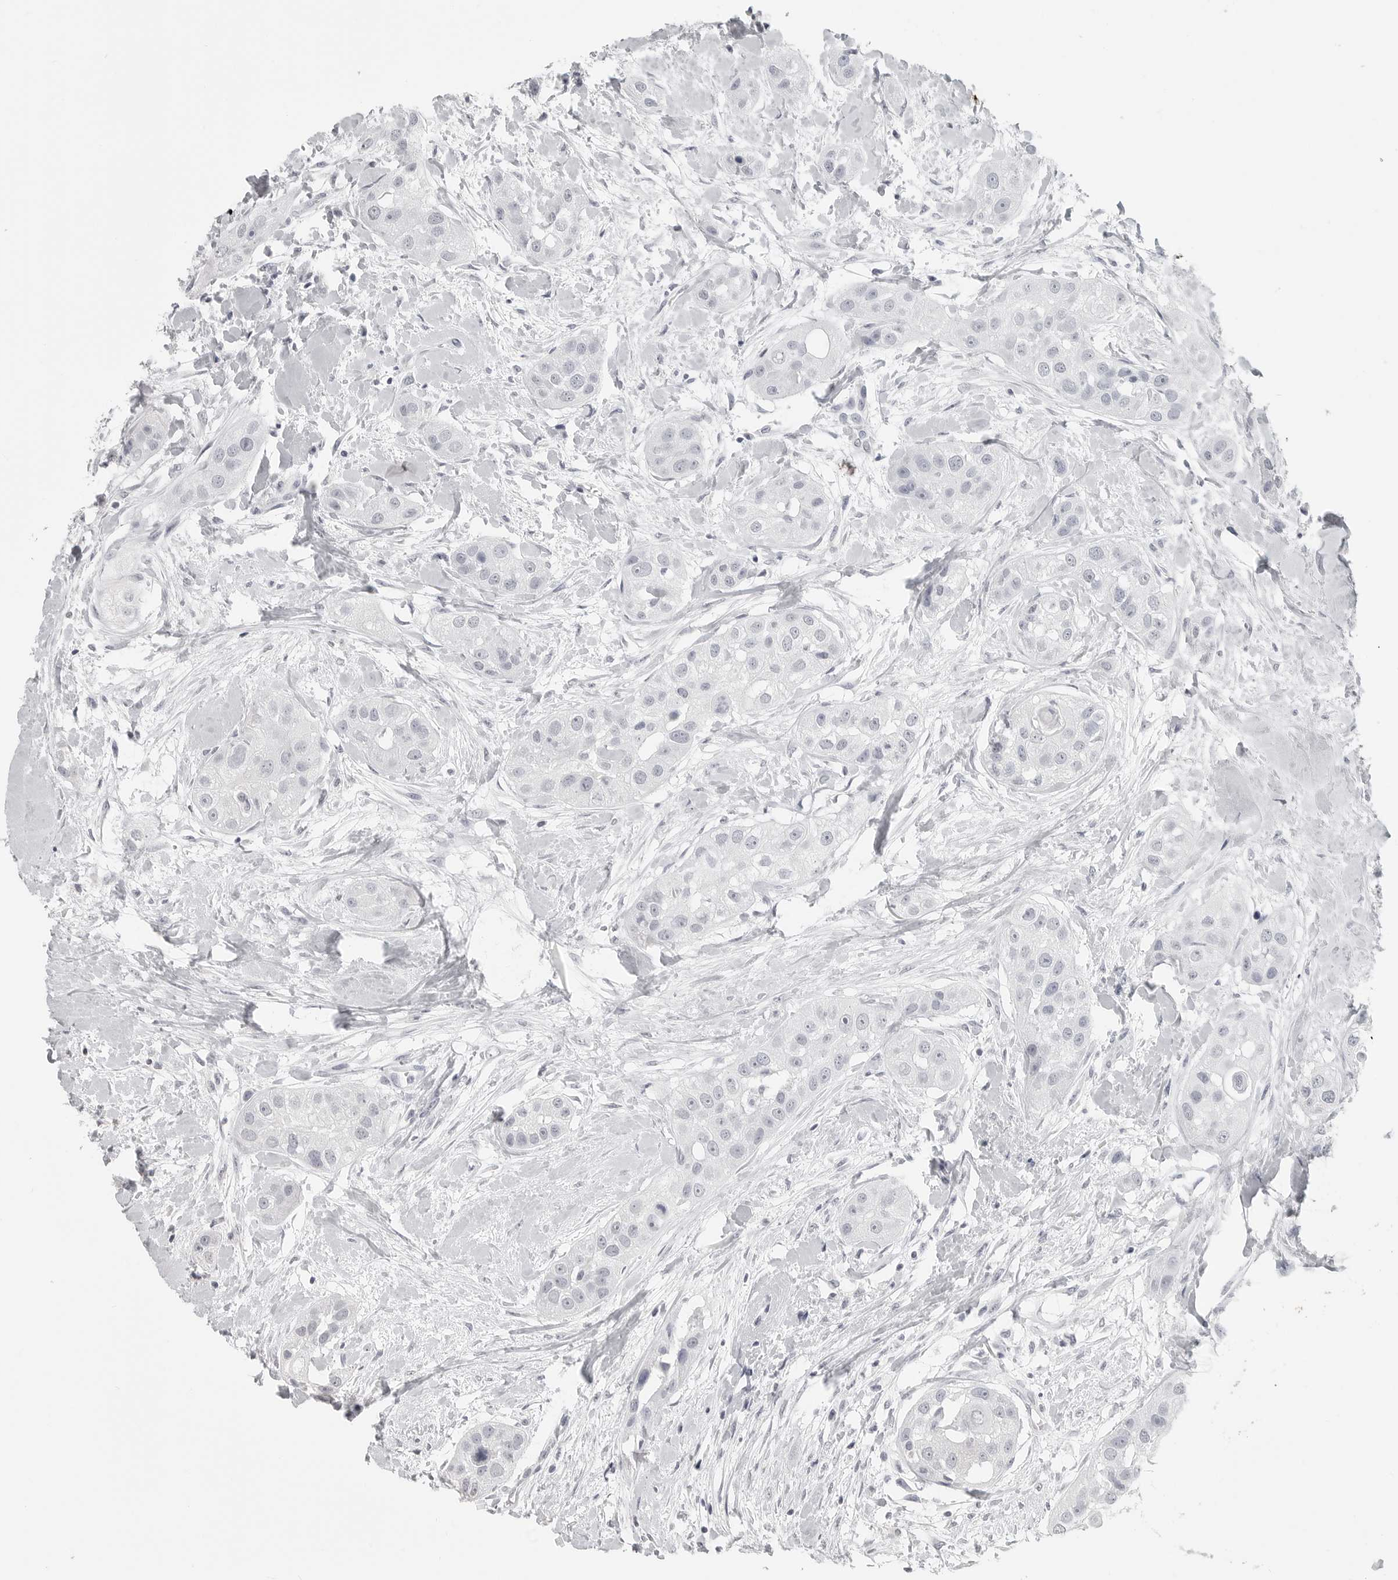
{"staining": {"intensity": "negative", "quantity": "none", "location": "none"}, "tissue": "head and neck cancer", "cell_type": "Tumor cells", "image_type": "cancer", "snomed": [{"axis": "morphology", "description": "Normal tissue, NOS"}, {"axis": "morphology", "description": "Squamous cell carcinoma, NOS"}, {"axis": "topography", "description": "Skeletal muscle"}, {"axis": "topography", "description": "Head-Neck"}], "caption": "IHC photomicrograph of neoplastic tissue: head and neck cancer (squamous cell carcinoma) stained with DAB (3,3'-diaminobenzidine) reveals no significant protein expression in tumor cells.", "gene": "PRSS1", "patient": {"sex": "male", "age": 51}}